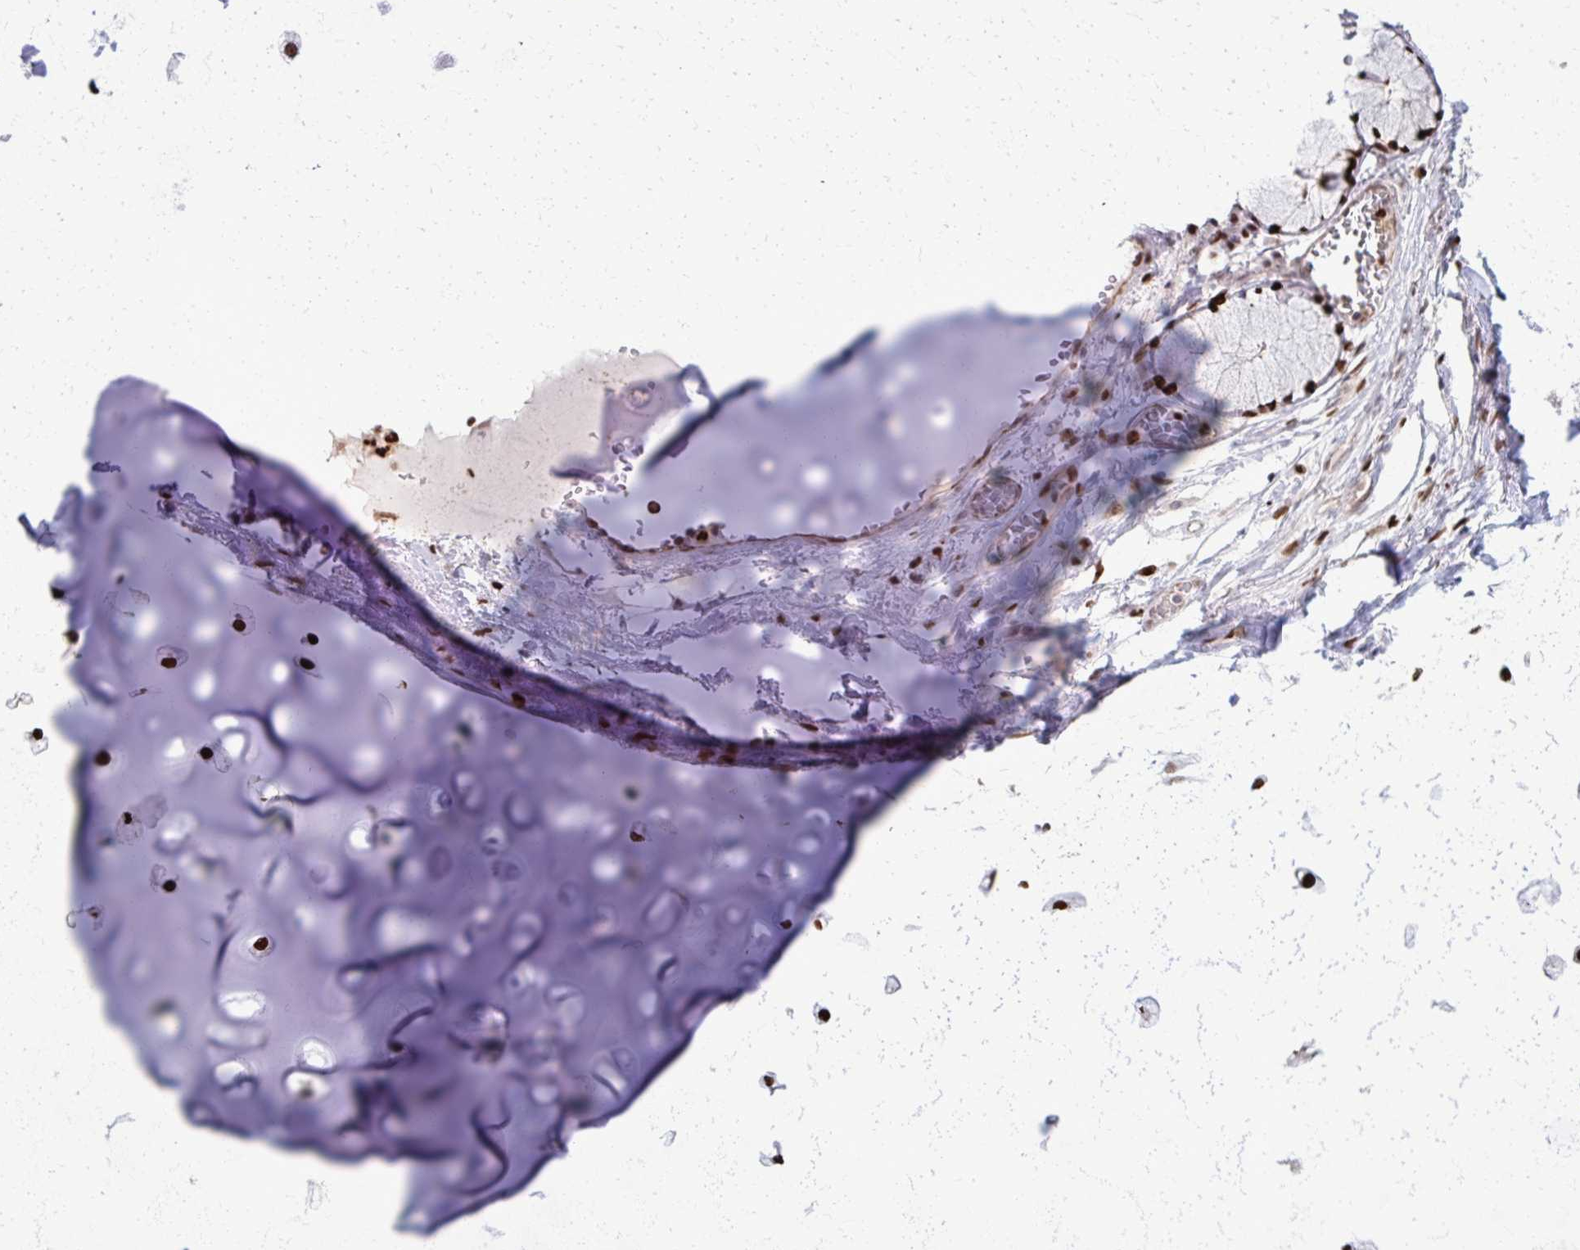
{"staining": {"intensity": "strong", "quantity": ">75%", "location": "nuclear"}, "tissue": "soft tissue", "cell_type": "Chondrocytes", "image_type": "normal", "snomed": [{"axis": "morphology", "description": "Normal tissue, NOS"}, {"axis": "topography", "description": "Lymph node"}, {"axis": "topography", "description": "Bronchus"}], "caption": "This histopathology image shows benign soft tissue stained with immunohistochemistry (IHC) to label a protein in brown. The nuclear of chondrocytes show strong positivity for the protein. Nuclei are counter-stained blue.", "gene": "ZNF559", "patient": {"sex": "male", "age": 56}}